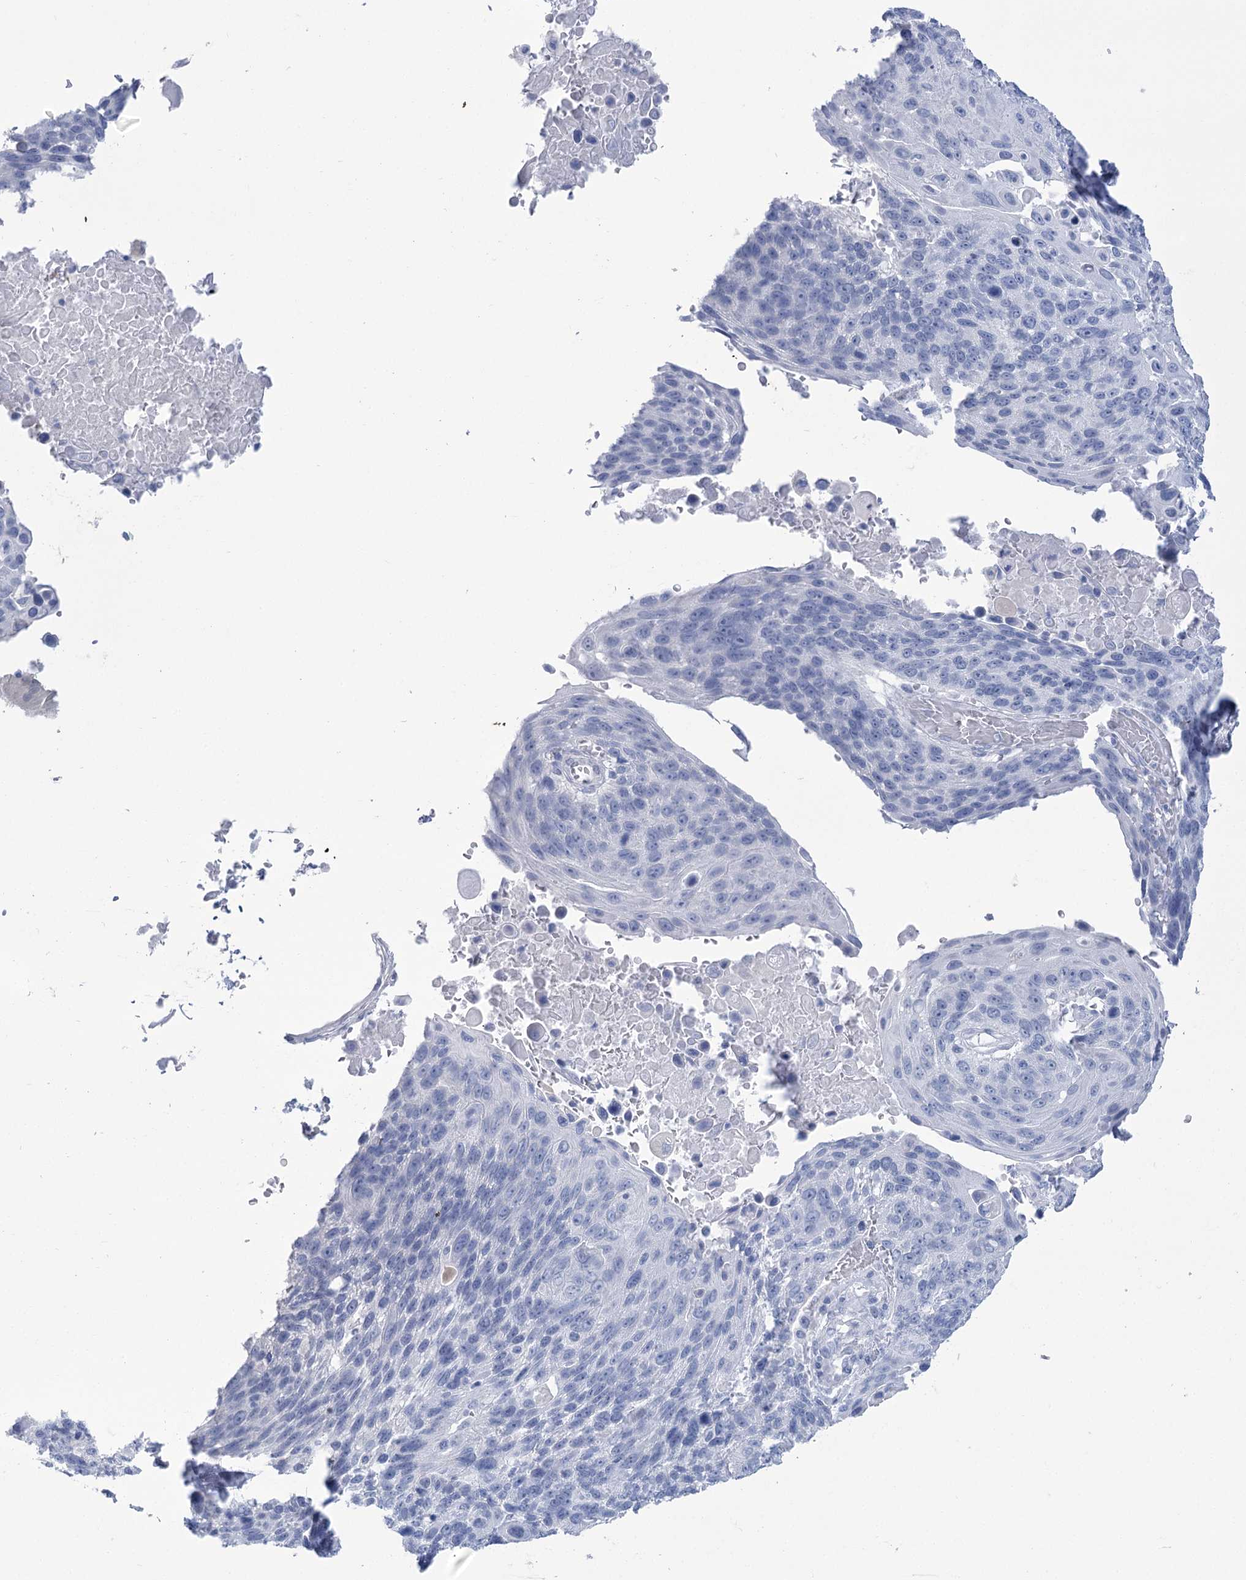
{"staining": {"intensity": "negative", "quantity": "none", "location": "none"}, "tissue": "lung cancer", "cell_type": "Tumor cells", "image_type": "cancer", "snomed": [{"axis": "morphology", "description": "Squamous cell carcinoma, NOS"}, {"axis": "topography", "description": "Lung"}], "caption": "Tumor cells are negative for protein expression in human lung cancer. (DAB immunohistochemistry, high magnification).", "gene": "PBLD", "patient": {"sex": "male", "age": 66}}